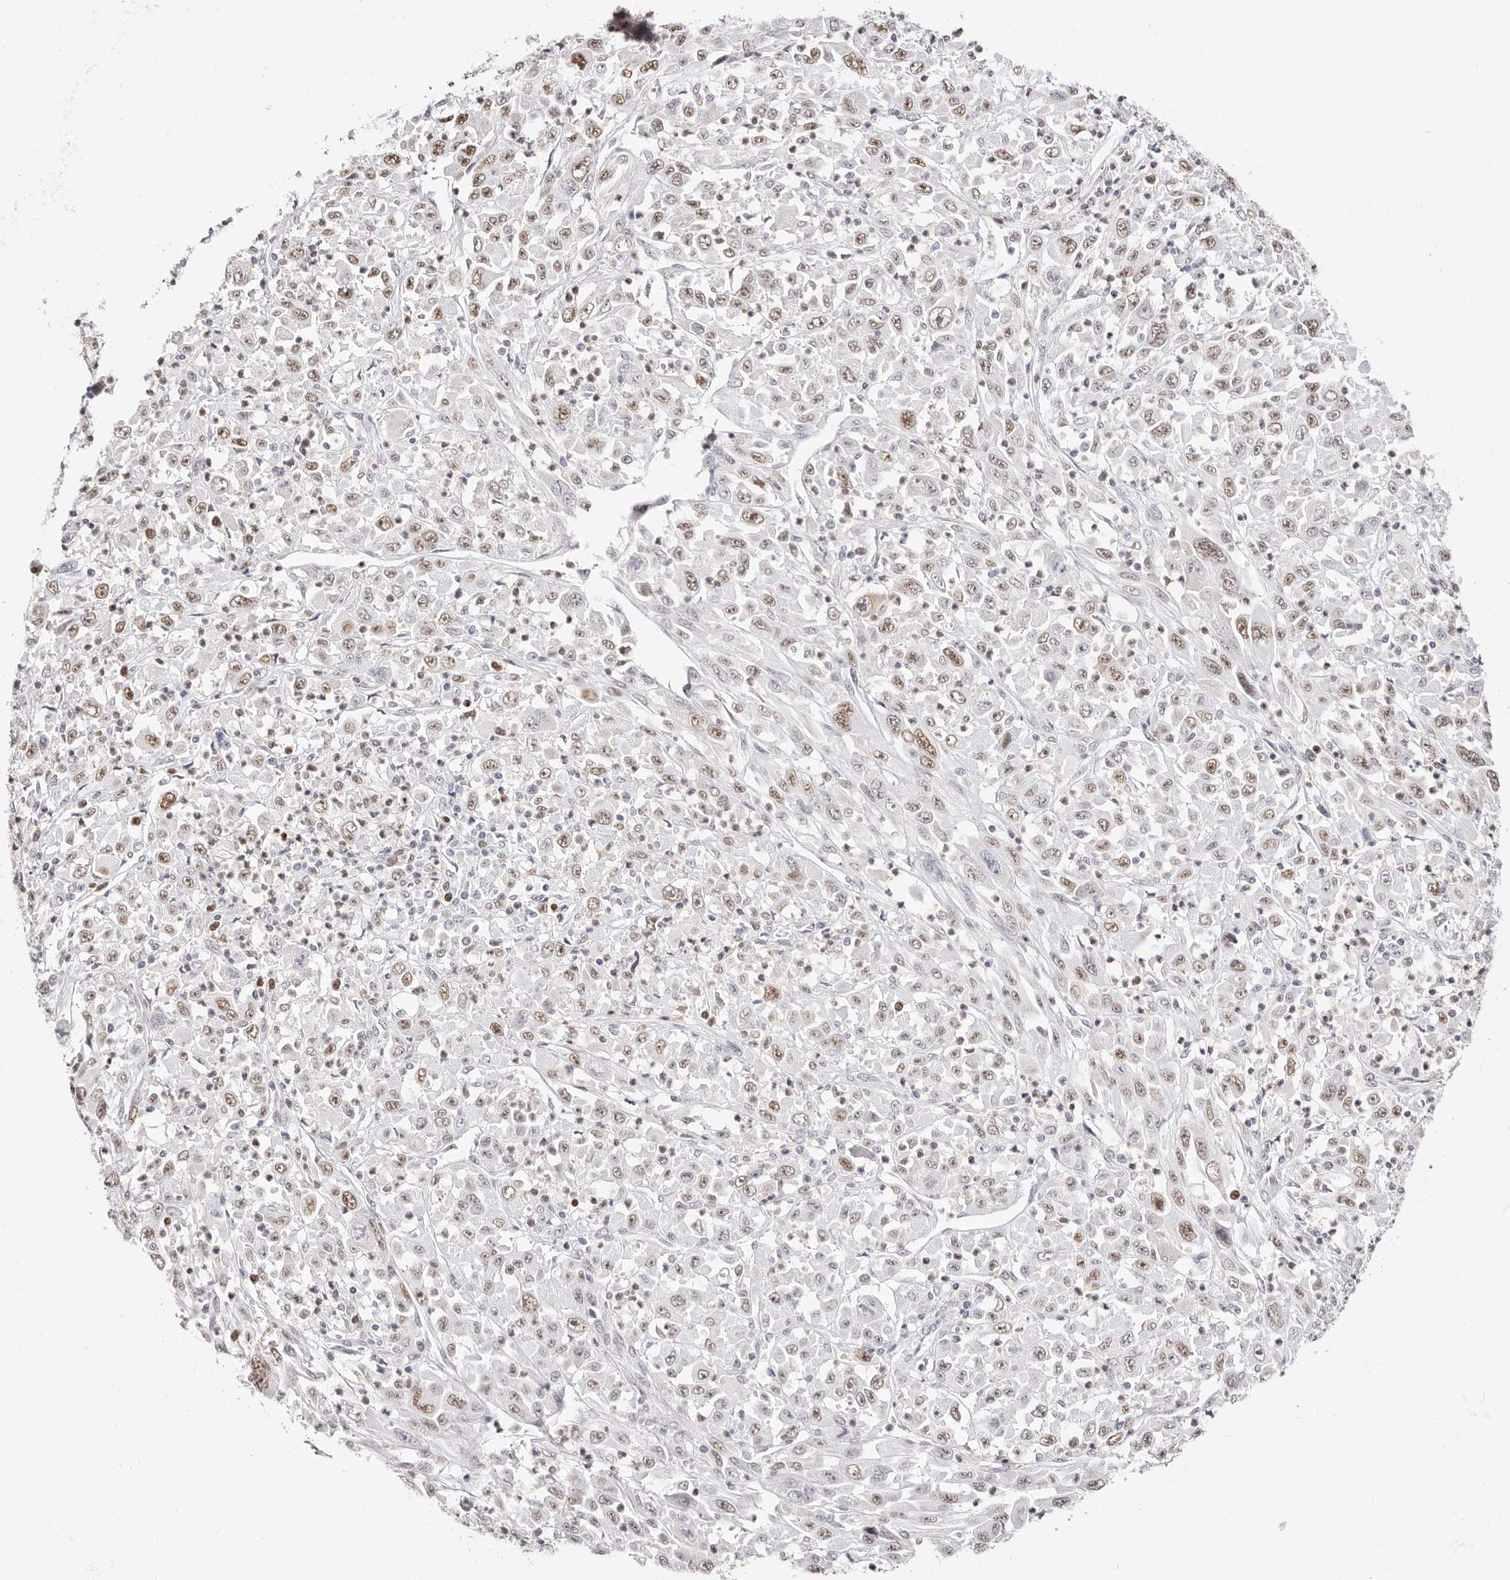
{"staining": {"intensity": "moderate", "quantity": "25%-75%", "location": "nuclear"}, "tissue": "melanoma", "cell_type": "Tumor cells", "image_type": "cancer", "snomed": [{"axis": "morphology", "description": "Malignant melanoma, Metastatic site"}, {"axis": "topography", "description": "Skin"}], "caption": "Immunohistochemistry (IHC) micrograph of human melanoma stained for a protein (brown), which reveals medium levels of moderate nuclear staining in about 25%-75% of tumor cells.", "gene": "TKT", "patient": {"sex": "female", "age": 56}}